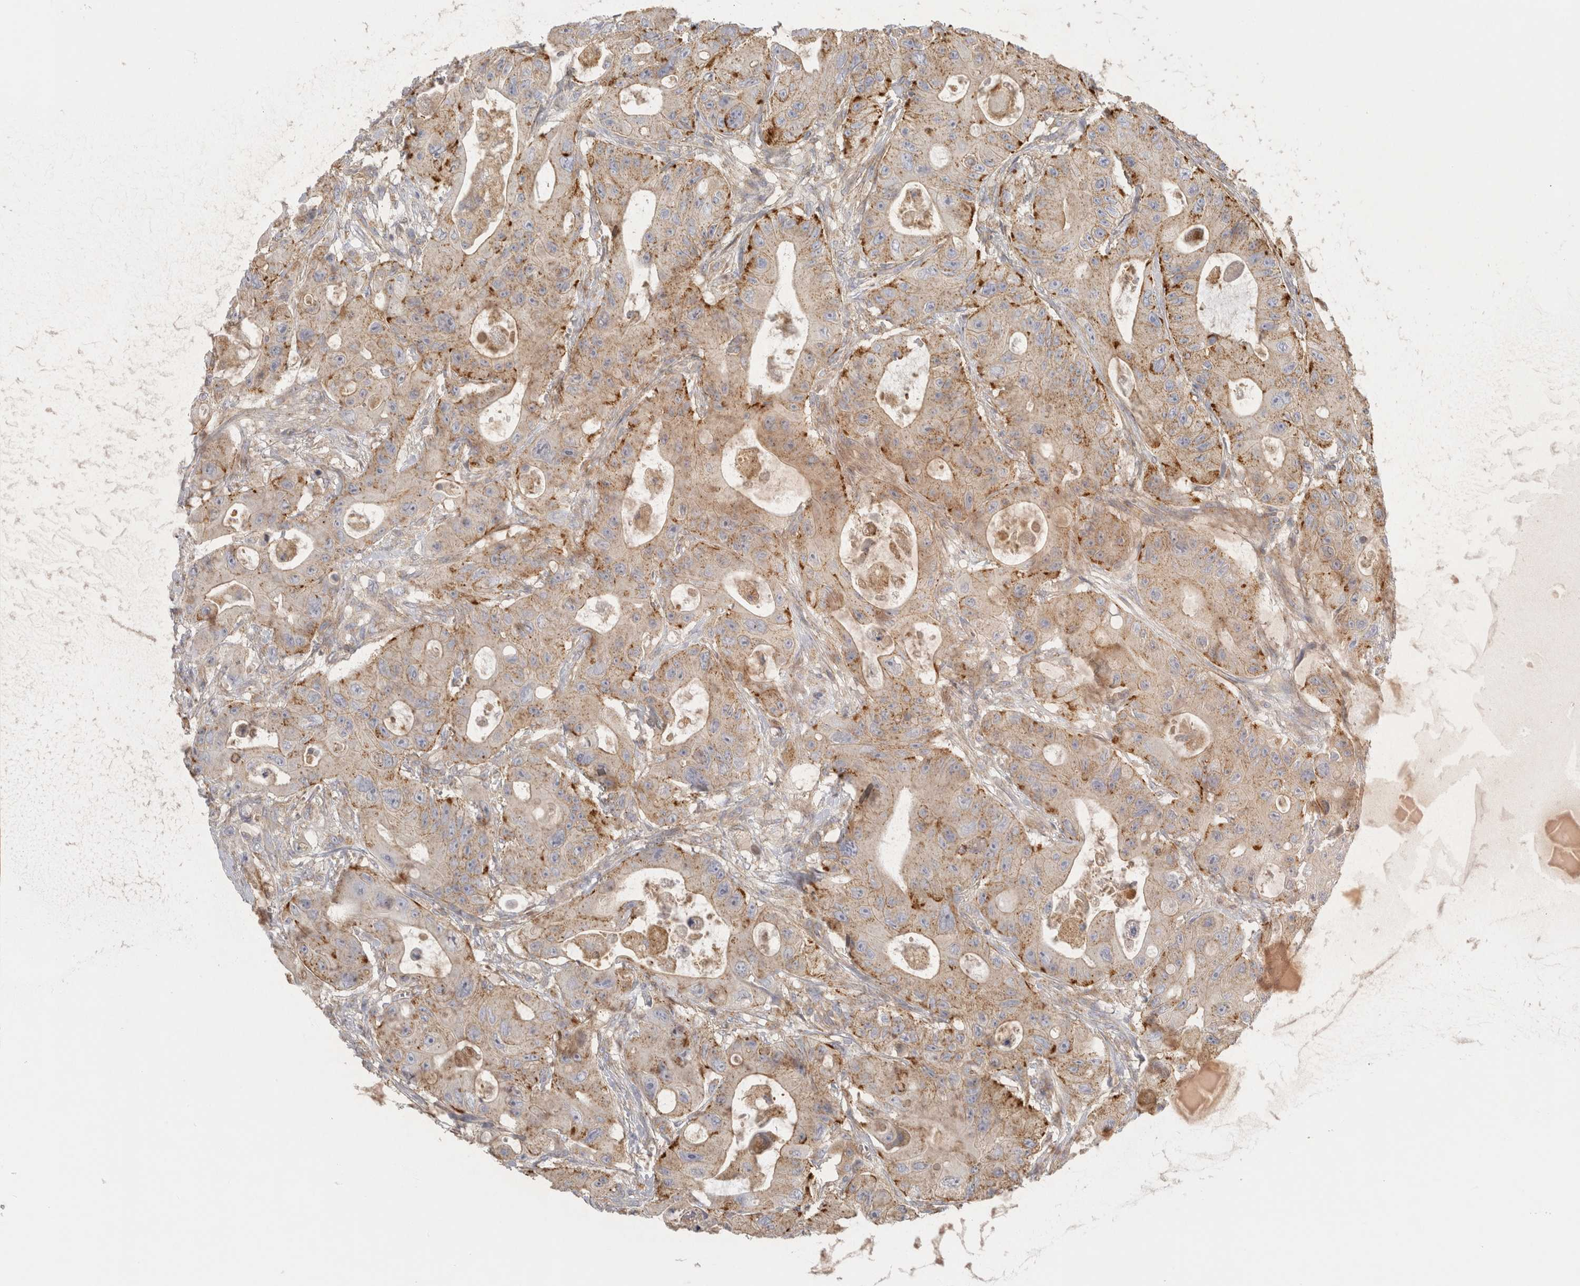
{"staining": {"intensity": "weak", "quantity": ">75%", "location": "cytoplasmic/membranous"}, "tissue": "colorectal cancer", "cell_type": "Tumor cells", "image_type": "cancer", "snomed": [{"axis": "morphology", "description": "Adenocarcinoma, NOS"}, {"axis": "topography", "description": "Colon"}], "caption": "Immunohistochemical staining of human adenocarcinoma (colorectal) exhibits low levels of weak cytoplasmic/membranous protein expression in approximately >75% of tumor cells.", "gene": "CHMP6", "patient": {"sex": "female", "age": 46}}